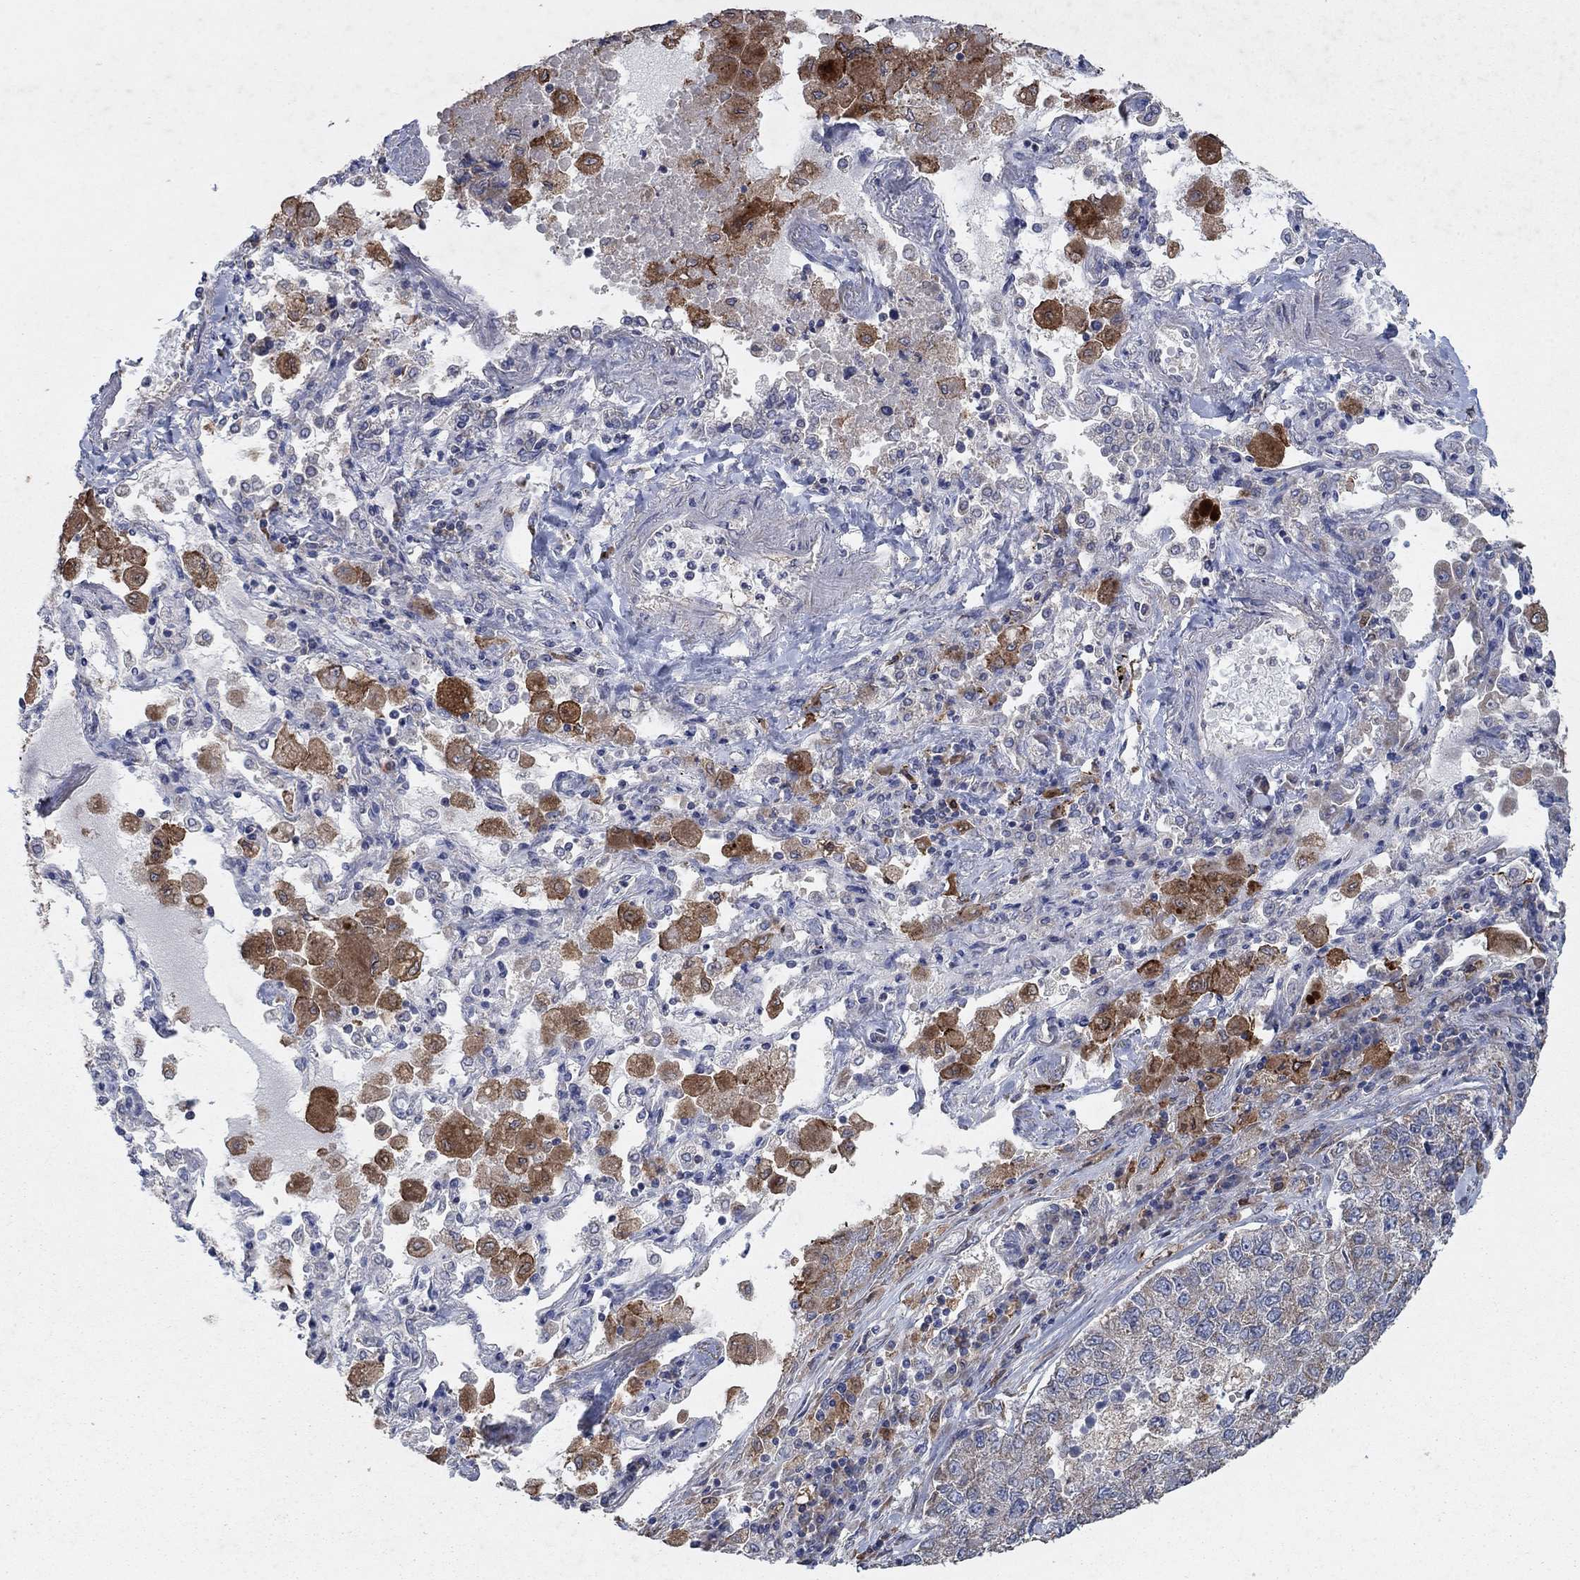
{"staining": {"intensity": "weak", "quantity": "<25%", "location": "cytoplasmic/membranous"}, "tissue": "lung cancer", "cell_type": "Tumor cells", "image_type": "cancer", "snomed": [{"axis": "morphology", "description": "Adenocarcinoma, NOS"}, {"axis": "topography", "description": "Lung"}], "caption": "Protein analysis of lung adenocarcinoma demonstrates no significant expression in tumor cells. The staining is performed using DAB brown chromogen with nuclei counter-stained in using hematoxylin.", "gene": "NCEH1", "patient": {"sex": "male", "age": 49}}